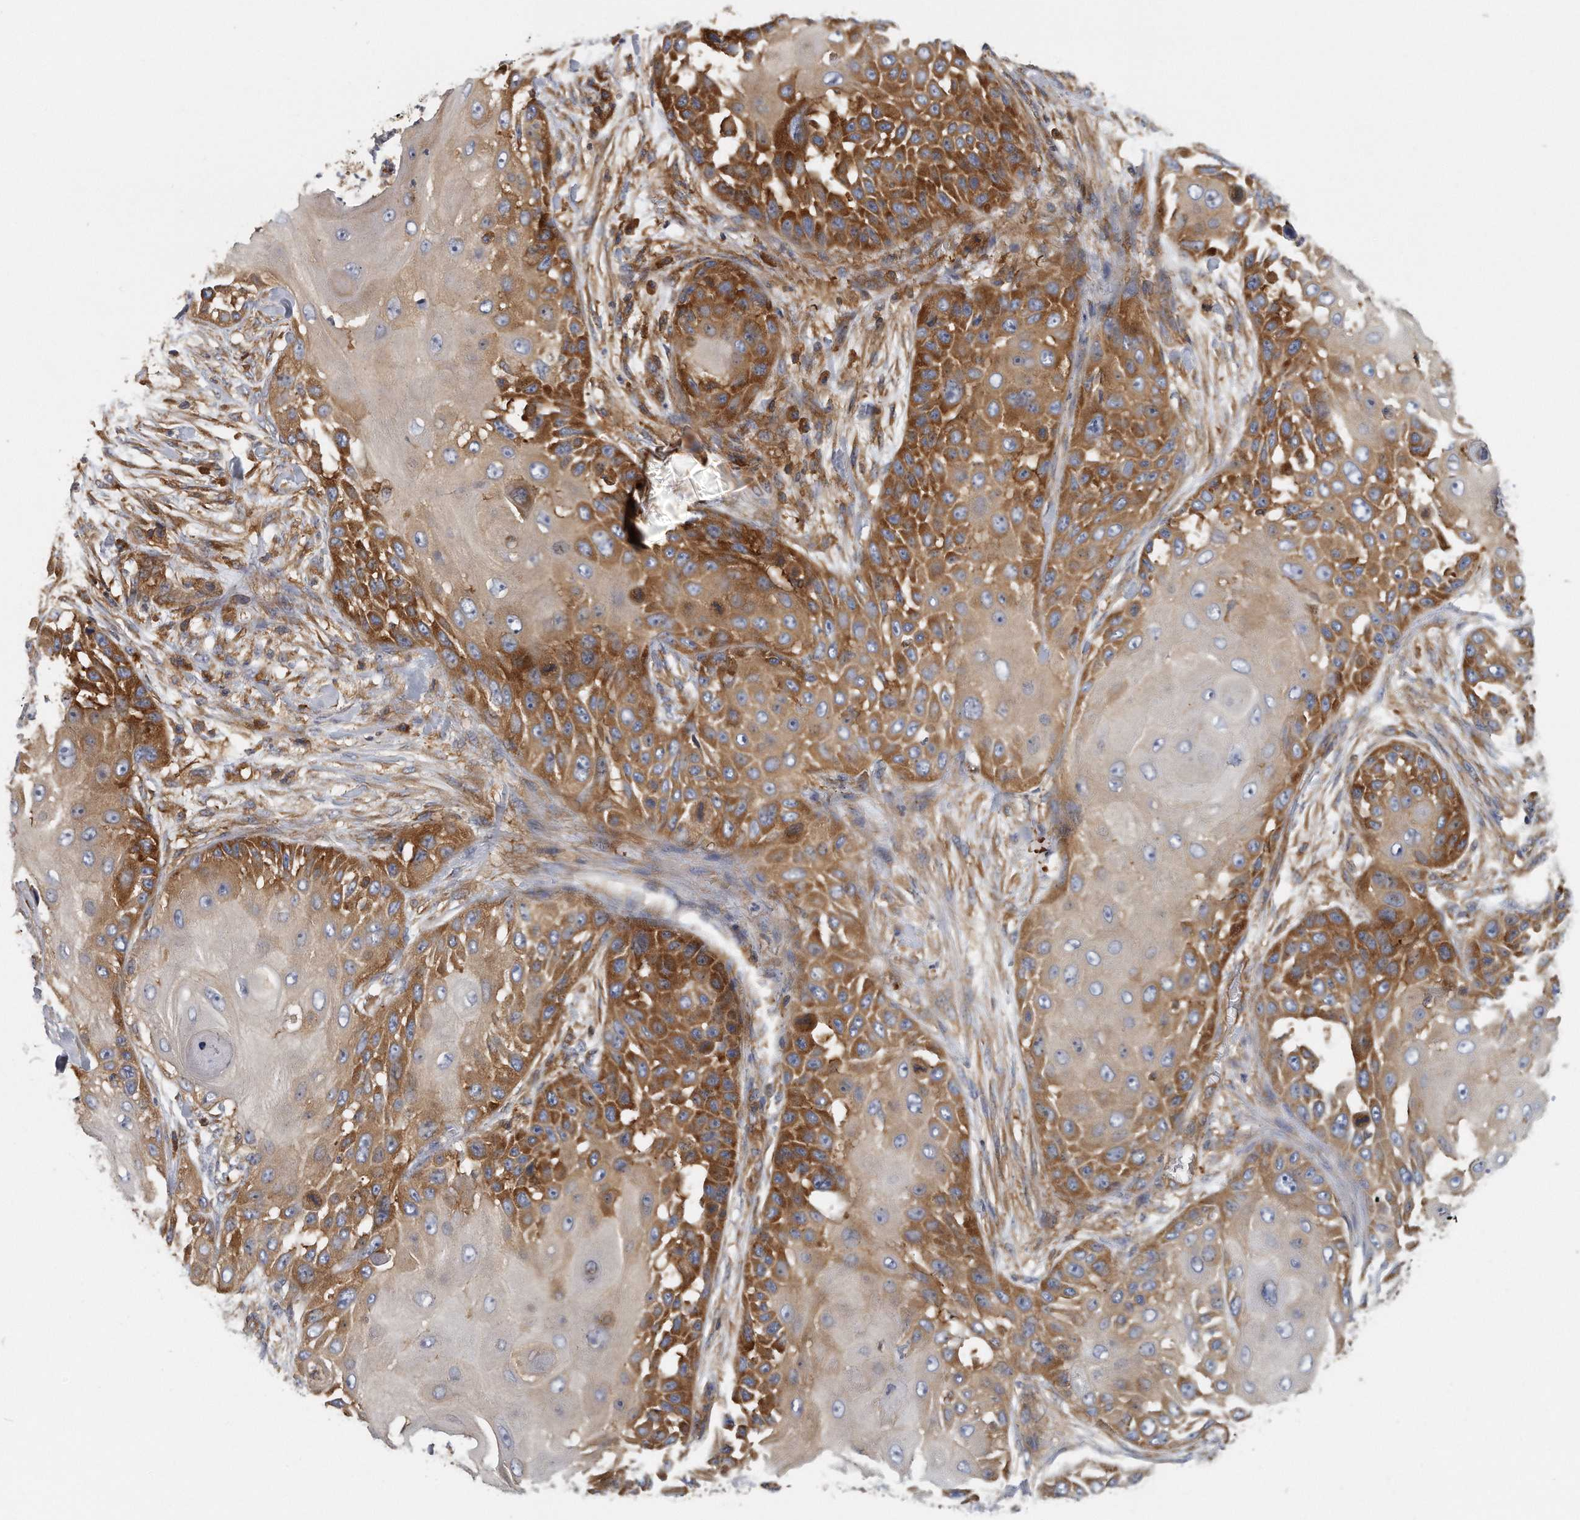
{"staining": {"intensity": "strong", "quantity": "25%-75%", "location": "cytoplasmic/membranous"}, "tissue": "skin cancer", "cell_type": "Tumor cells", "image_type": "cancer", "snomed": [{"axis": "morphology", "description": "Squamous cell carcinoma, NOS"}, {"axis": "topography", "description": "Skin"}], "caption": "Skin cancer stained for a protein shows strong cytoplasmic/membranous positivity in tumor cells.", "gene": "EIF3I", "patient": {"sex": "female", "age": 44}}